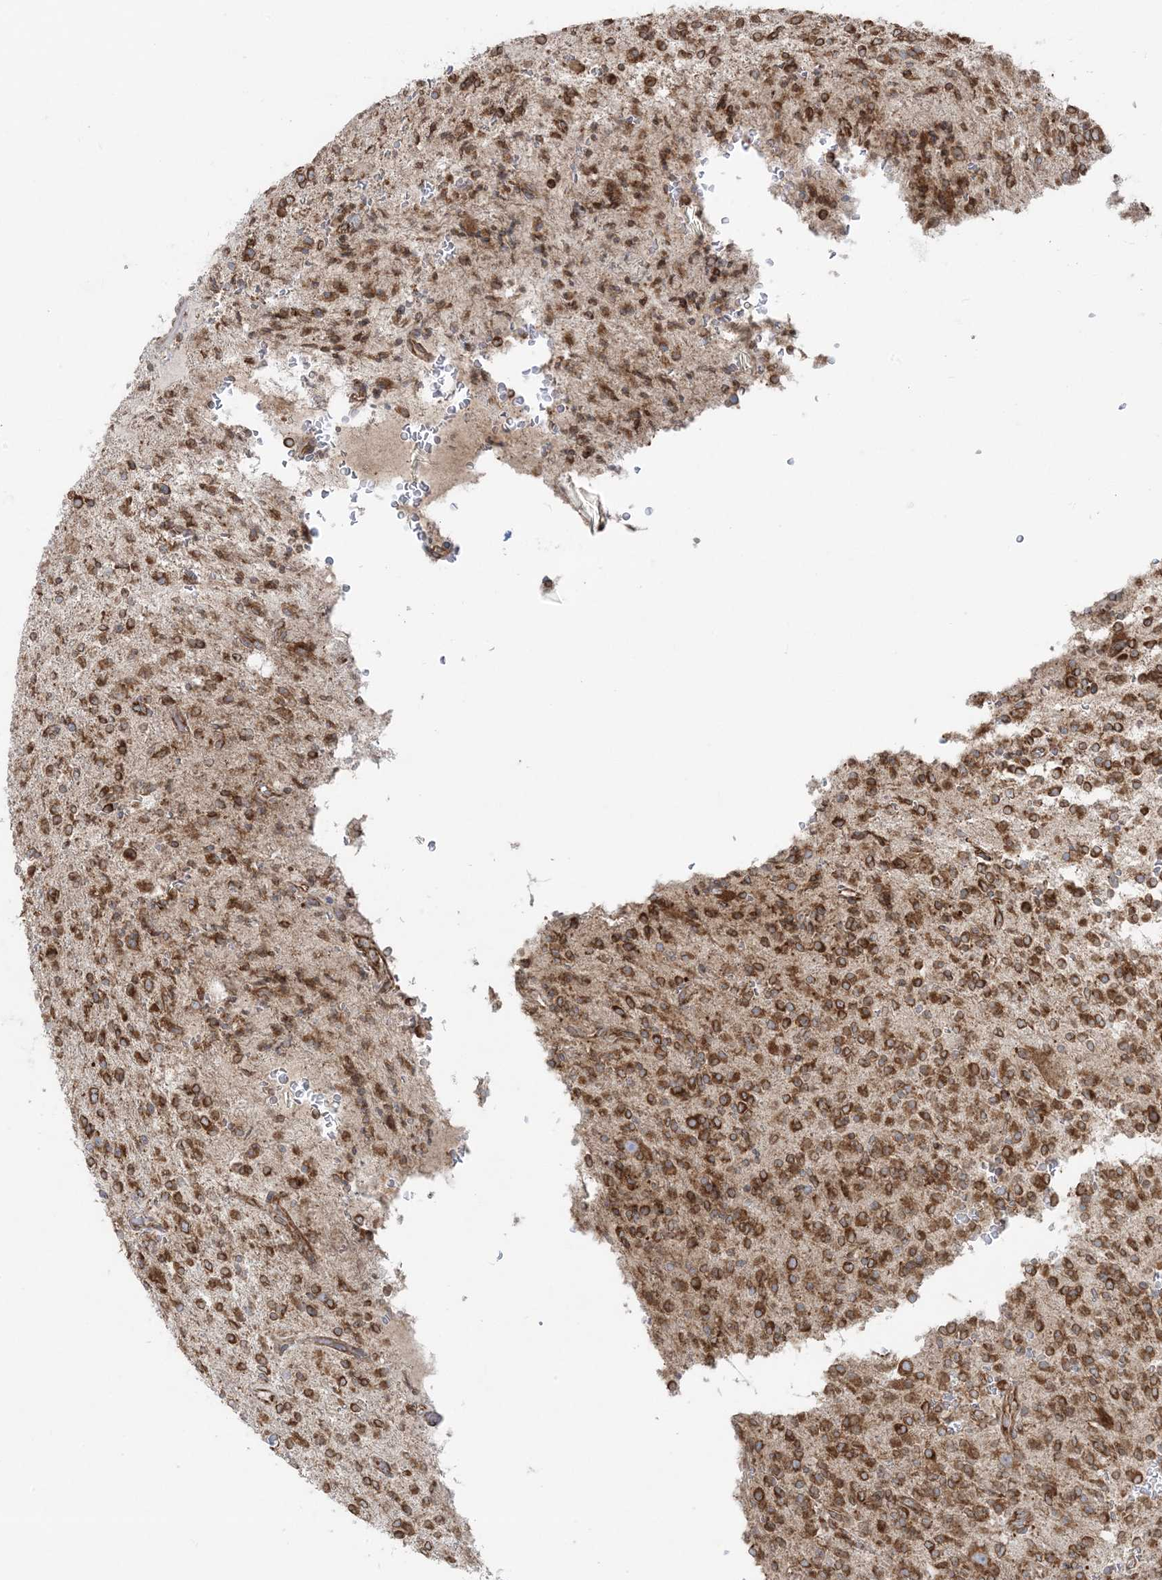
{"staining": {"intensity": "moderate", "quantity": ">75%", "location": "cytoplasmic/membranous"}, "tissue": "glioma", "cell_type": "Tumor cells", "image_type": "cancer", "snomed": [{"axis": "morphology", "description": "Glioma, malignant, High grade"}, {"axis": "topography", "description": "Brain"}], "caption": "Immunohistochemical staining of glioma shows medium levels of moderate cytoplasmic/membranous protein positivity in approximately >75% of tumor cells. (Brightfield microscopy of DAB IHC at high magnification).", "gene": "UBXN4", "patient": {"sex": "male", "age": 34}}